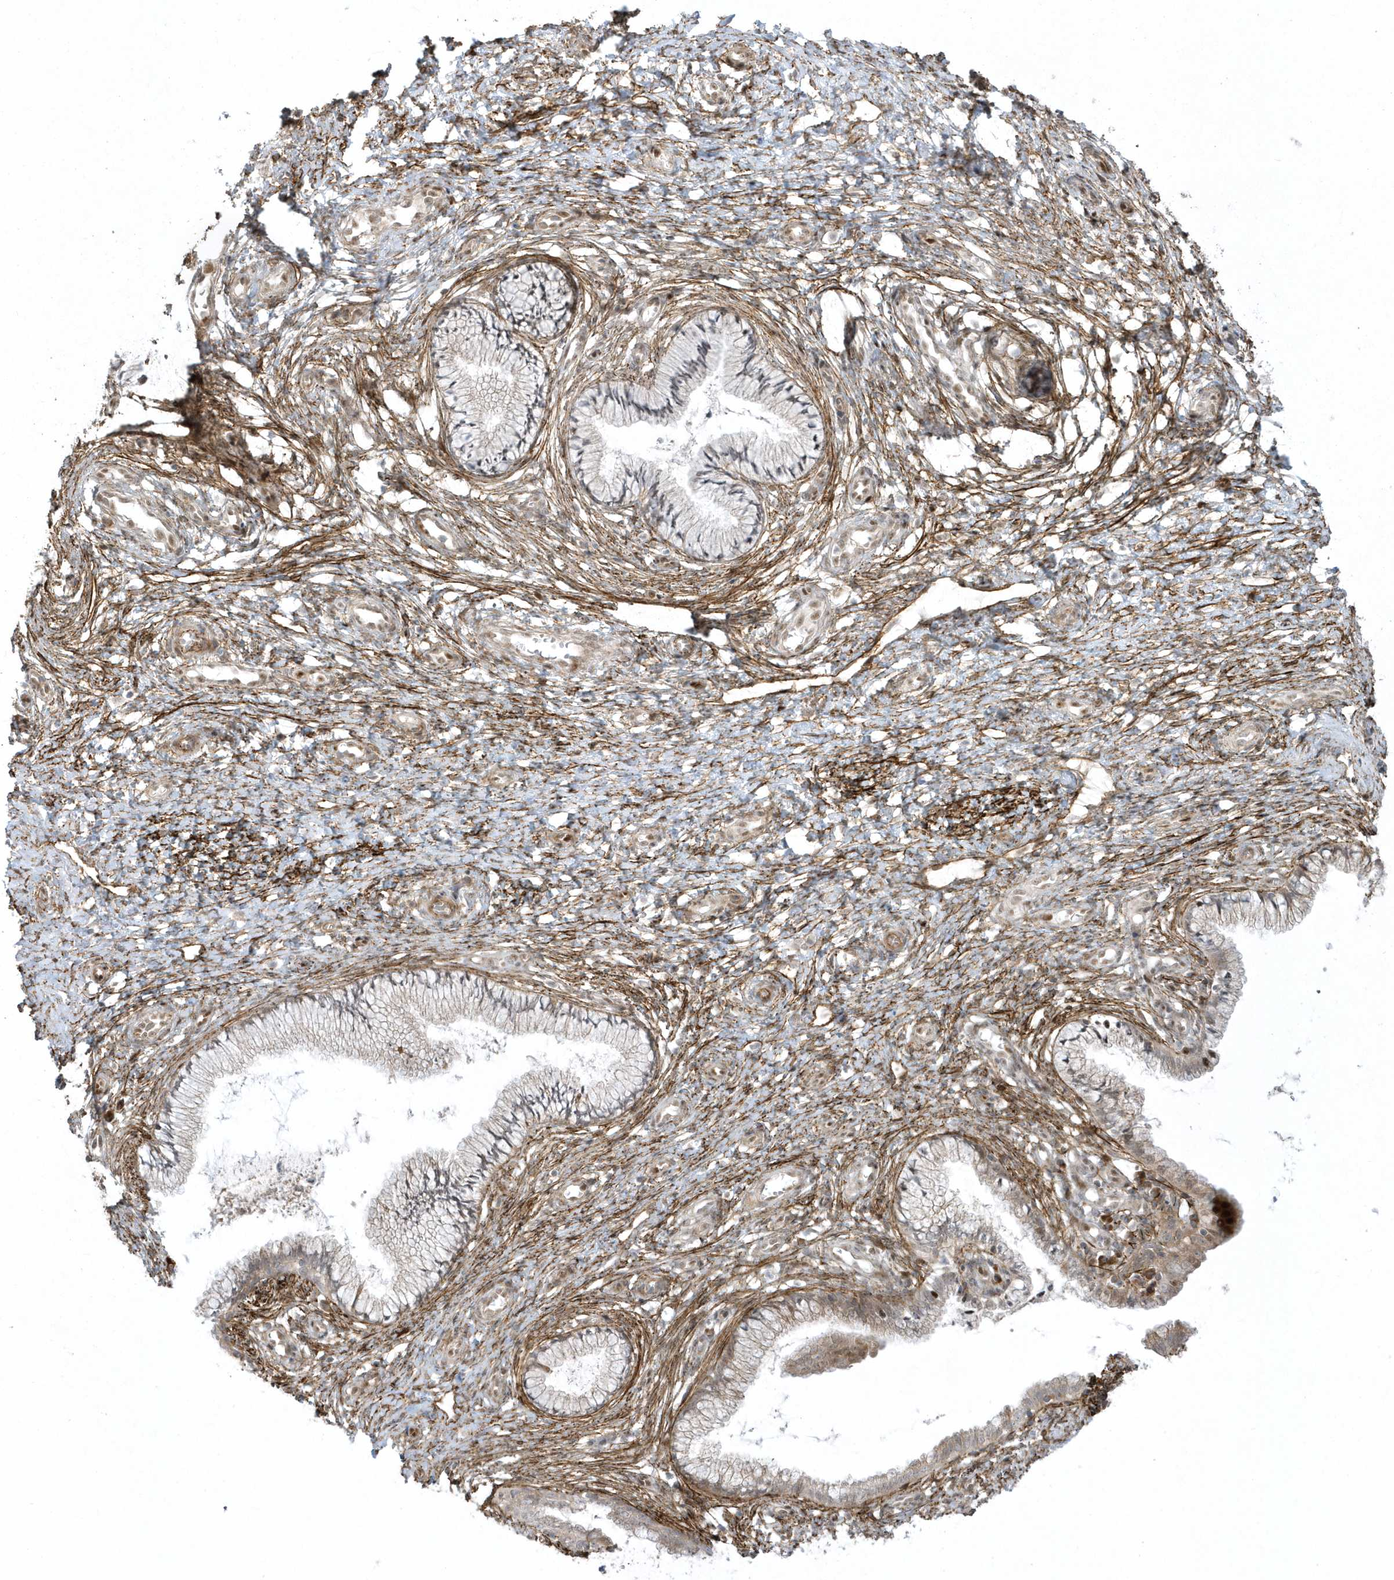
{"staining": {"intensity": "weak", "quantity": "25%-75%", "location": "cytoplasmic/membranous"}, "tissue": "cervix", "cell_type": "Glandular cells", "image_type": "normal", "snomed": [{"axis": "morphology", "description": "Normal tissue, NOS"}, {"axis": "topography", "description": "Cervix"}], "caption": "DAB (3,3'-diaminobenzidine) immunohistochemical staining of normal human cervix displays weak cytoplasmic/membranous protein positivity in about 25%-75% of glandular cells. Using DAB (brown) and hematoxylin (blue) stains, captured at high magnification using brightfield microscopy.", "gene": "MASP2", "patient": {"sex": "female", "age": 36}}